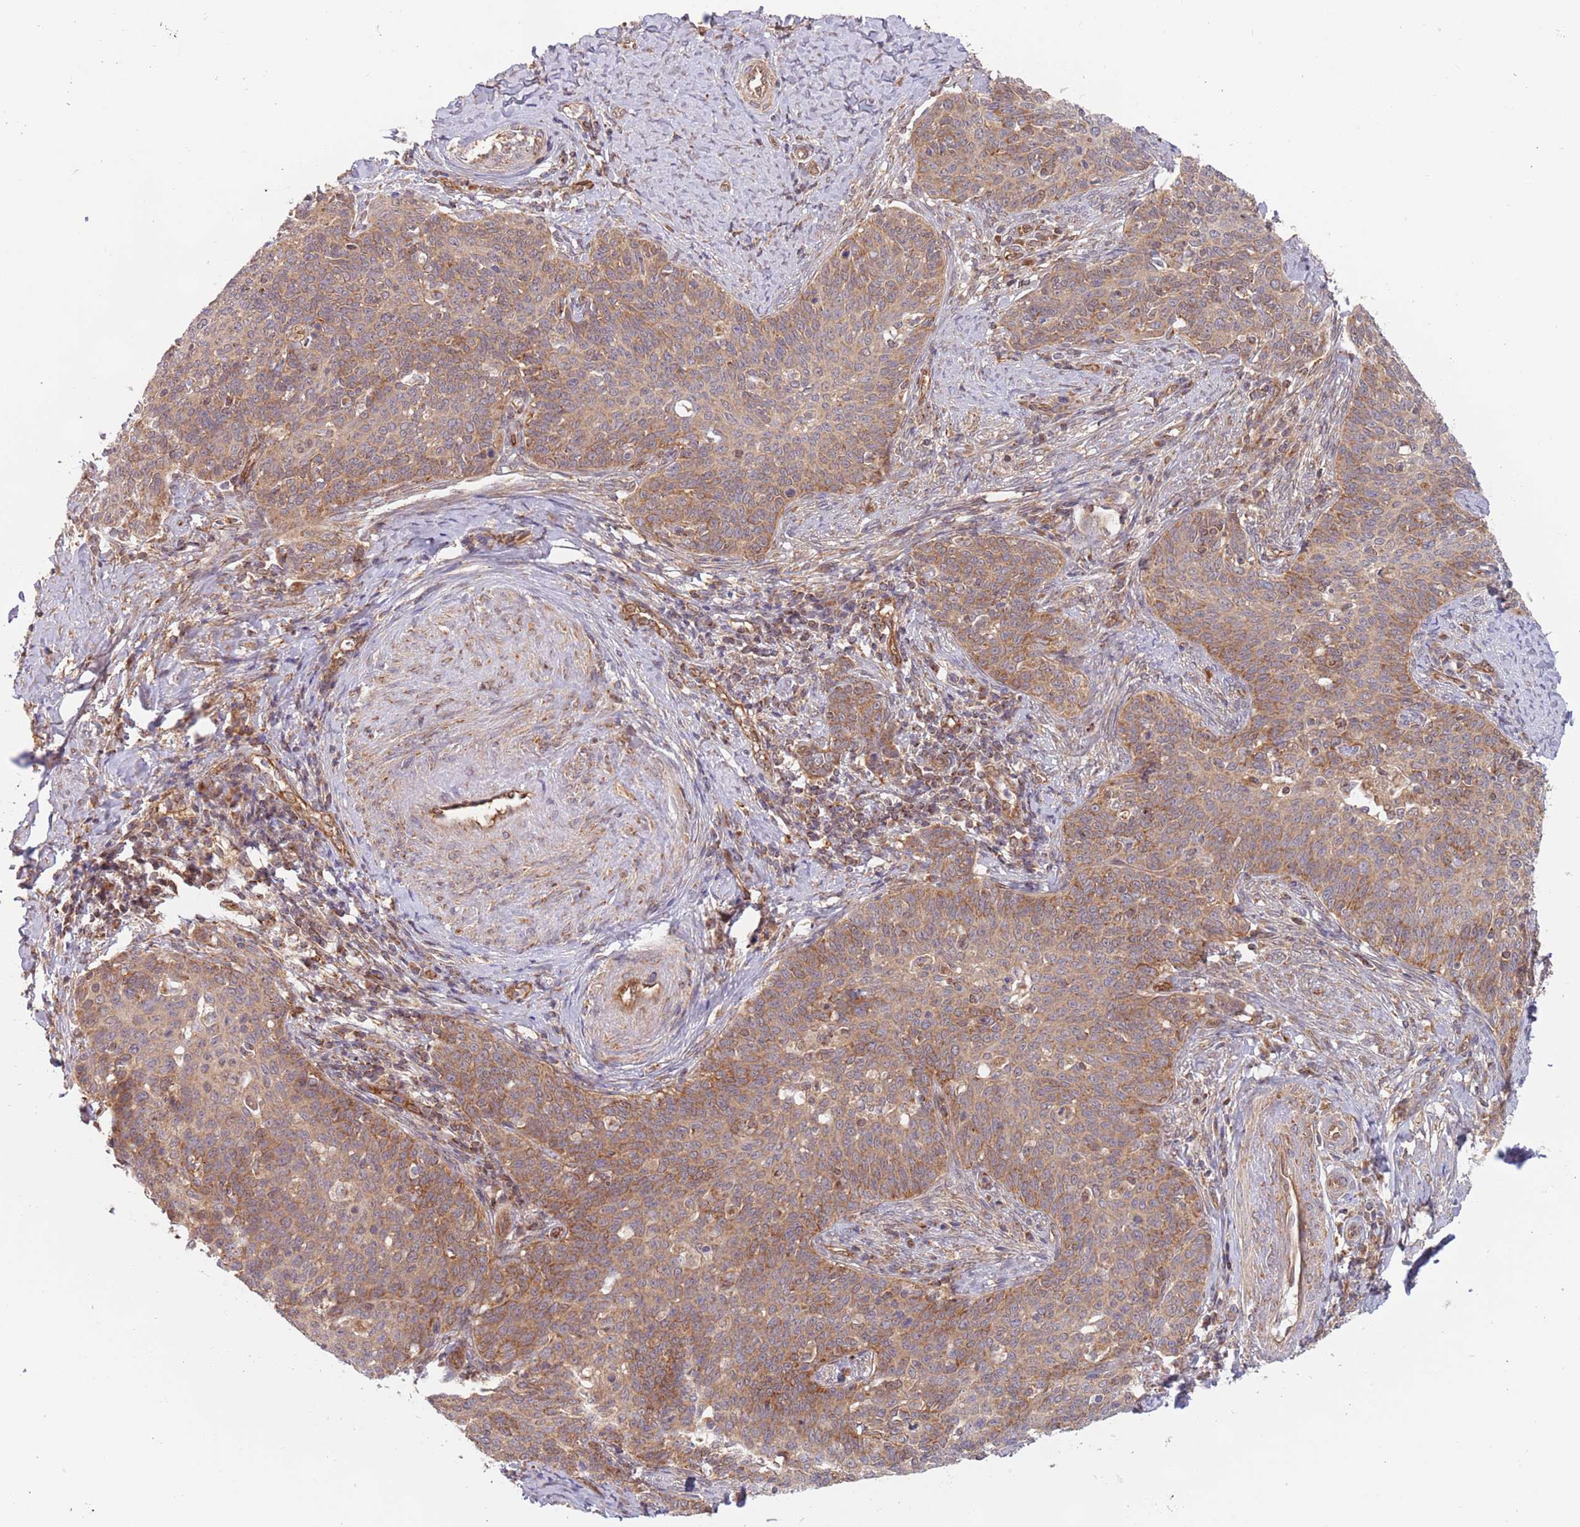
{"staining": {"intensity": "moderate", "quantity": ">75%", "location": "cytoplasmic/membranous"}, "tissue": "cervical cancer", "cell_type": "Tumor cells", "image_type": "cancer", "snomed": [{"axis": "morphology", "description": "Squamous cell carcinoma, NOS"}, {"axis": "topography", "description": "Cervix"}], "caption": "A brown stain labels moderate cytoplasmic/membranous expression of a protein in human cervical cancer (squamous cell carcinoma) tumor cells. (Stains: DAB in brown, nuclei in blue, Microscopy: brightfield microscopy at high magnification).", "gene": "GUK1", "patient": {"sex": "female", "age": 39}}